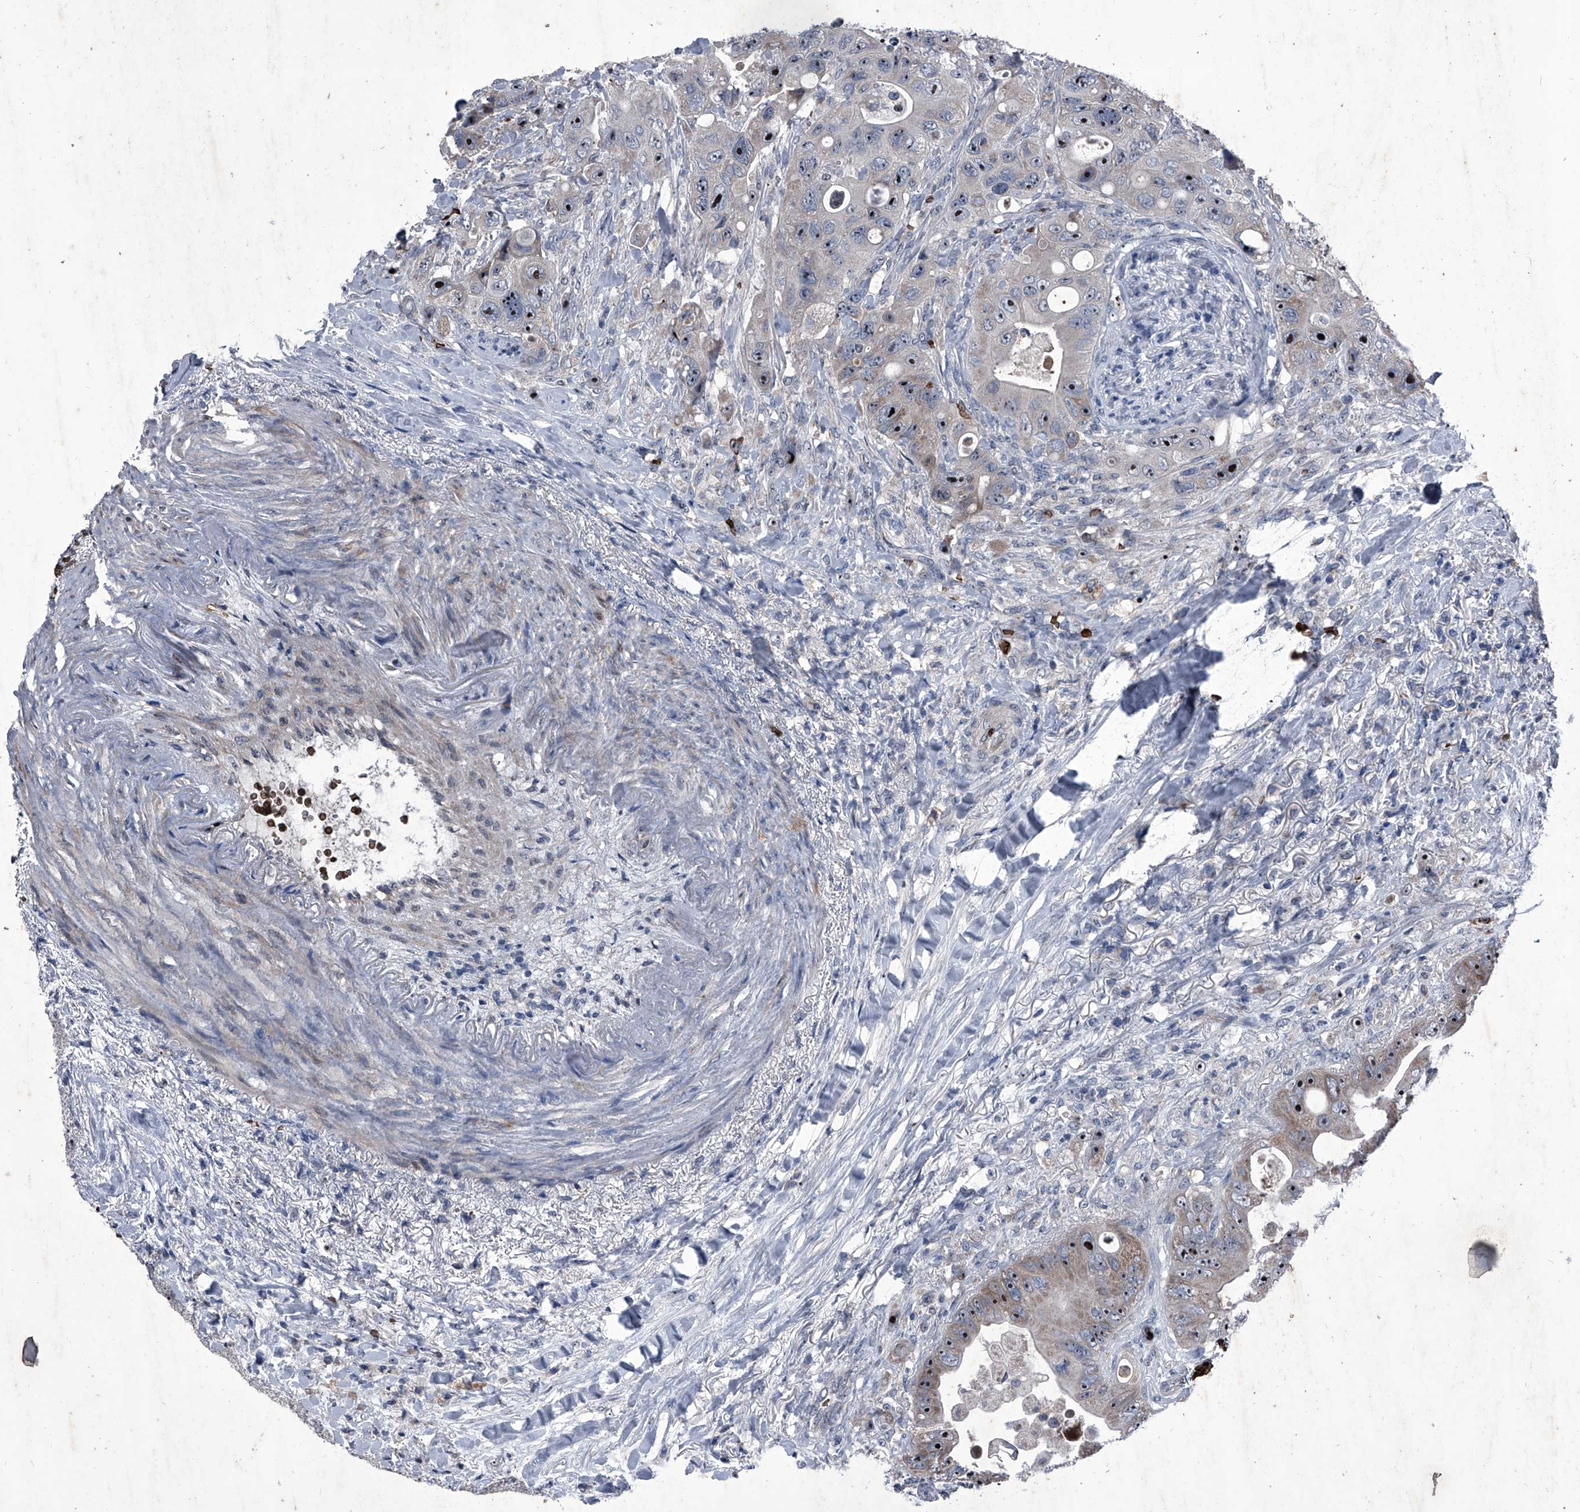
{"staining": {"intensity": "strong", "quantity": ">75%", "location": "nuclear"}, "tissue": "colorectal cancer", "cell_type": "Tumor cells", "image_type": "cancer", "snomed": [{"axis": "morphology", "description": "Adenocarcinoma, NOS"}, {"axis": "topography", "description": "Colon"}], "caption": "IHC micrograph of human adenocarcinoma (colorectal) stained for a protein (brown), which demonstrates high levels of strong nuclear expression in approximately >75% of tumor cells.", "gene": "CEP85L", "patient": {"sex": "female", "age": 46}}